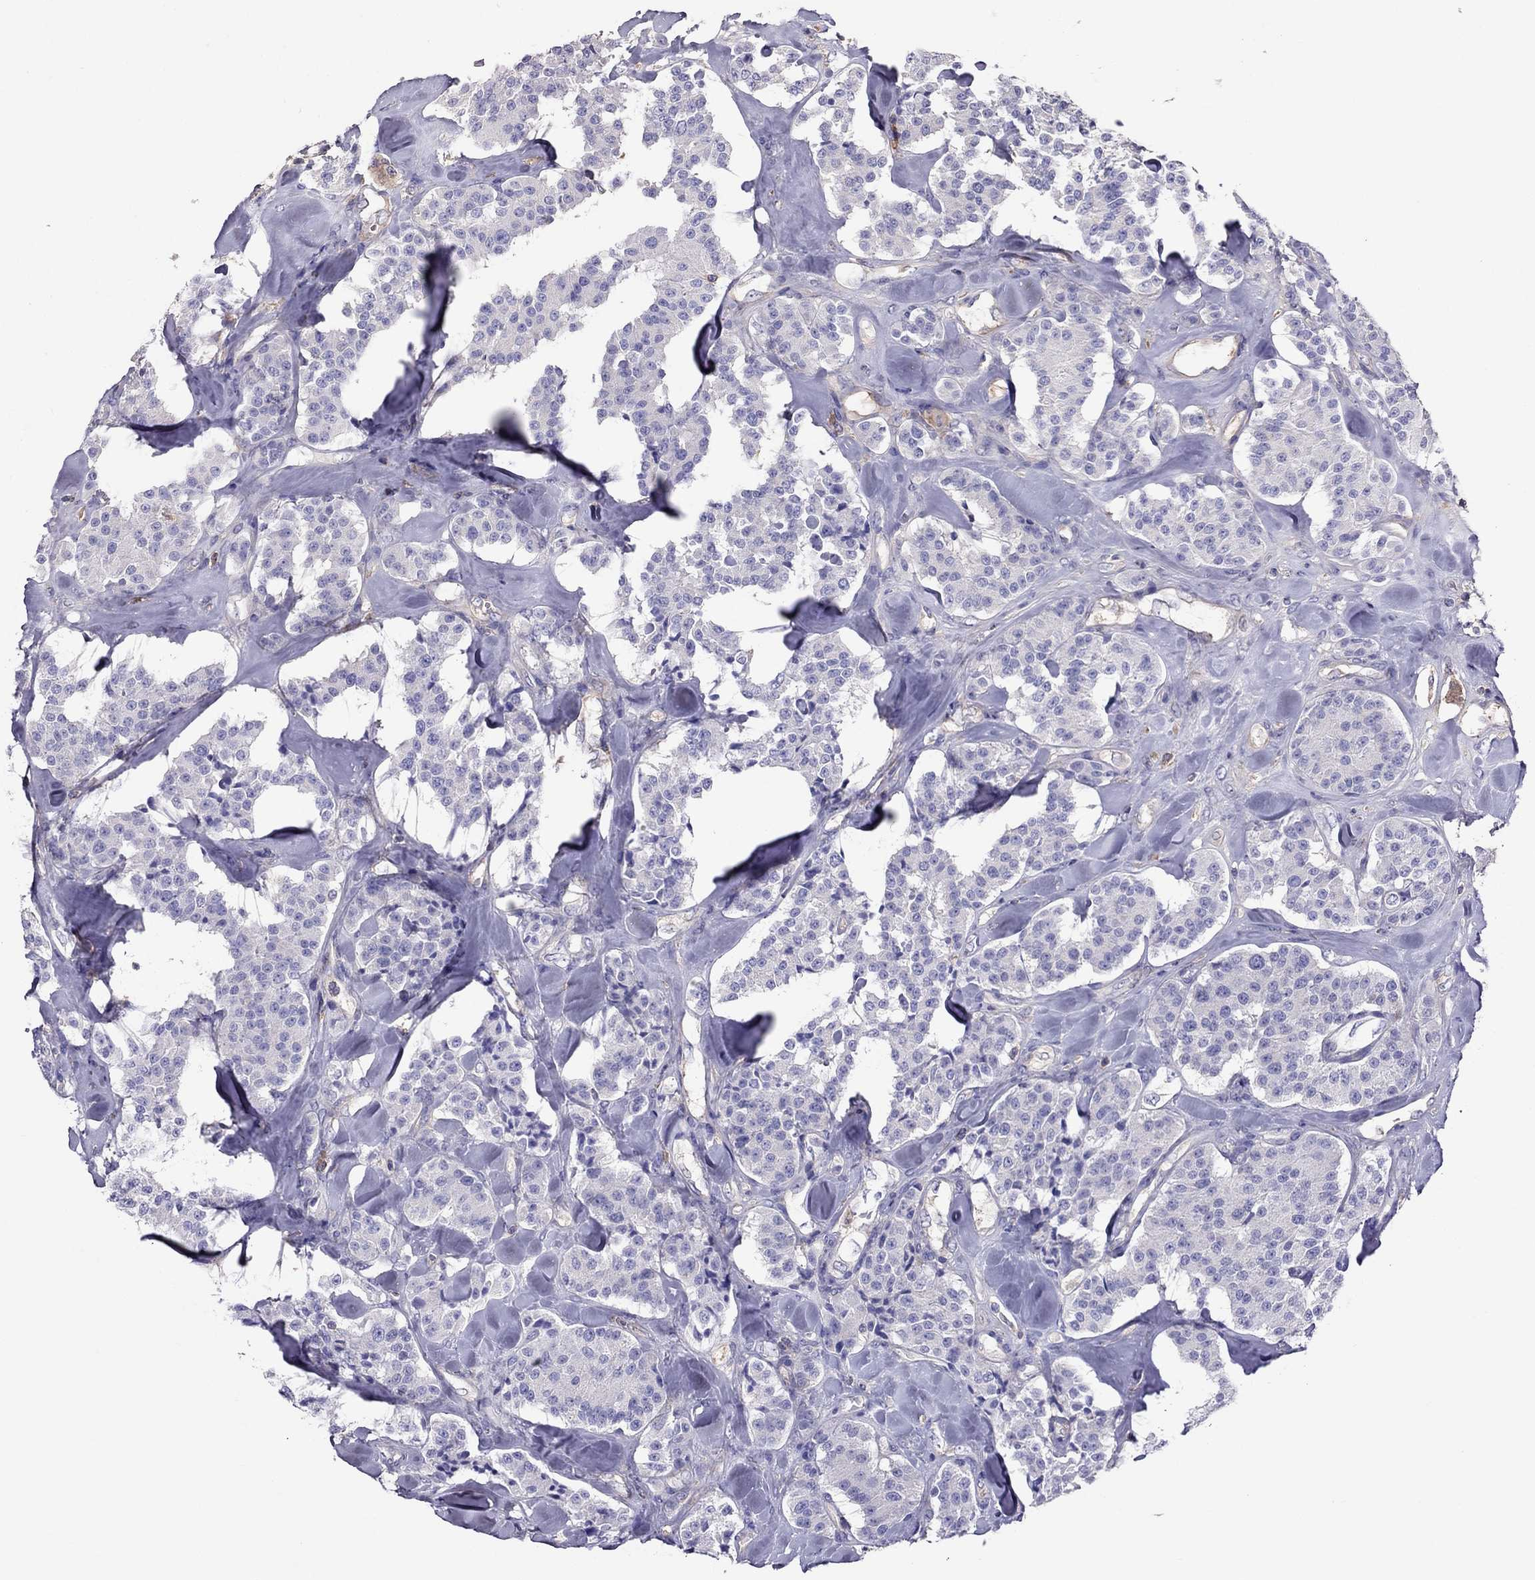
{"staining": {"intensity": "negative", "quantity": "none", "location": "none"}, "tissue": "carcinoid", "cell_type": "Tumor cells", "image_type": "cancer", "snomed": [{"axis": "morphology", "description": "Carcinoid, malignant, NOS"}, {"axis": "topography", "description": "Pancreas"}], "caption": "Immunohistochemistry of carcinoid shows no staining in tumor cells. Nuclei are stained in blue.", "gene": "TEX22", "patient": {"sex": "male", "age": 41}}